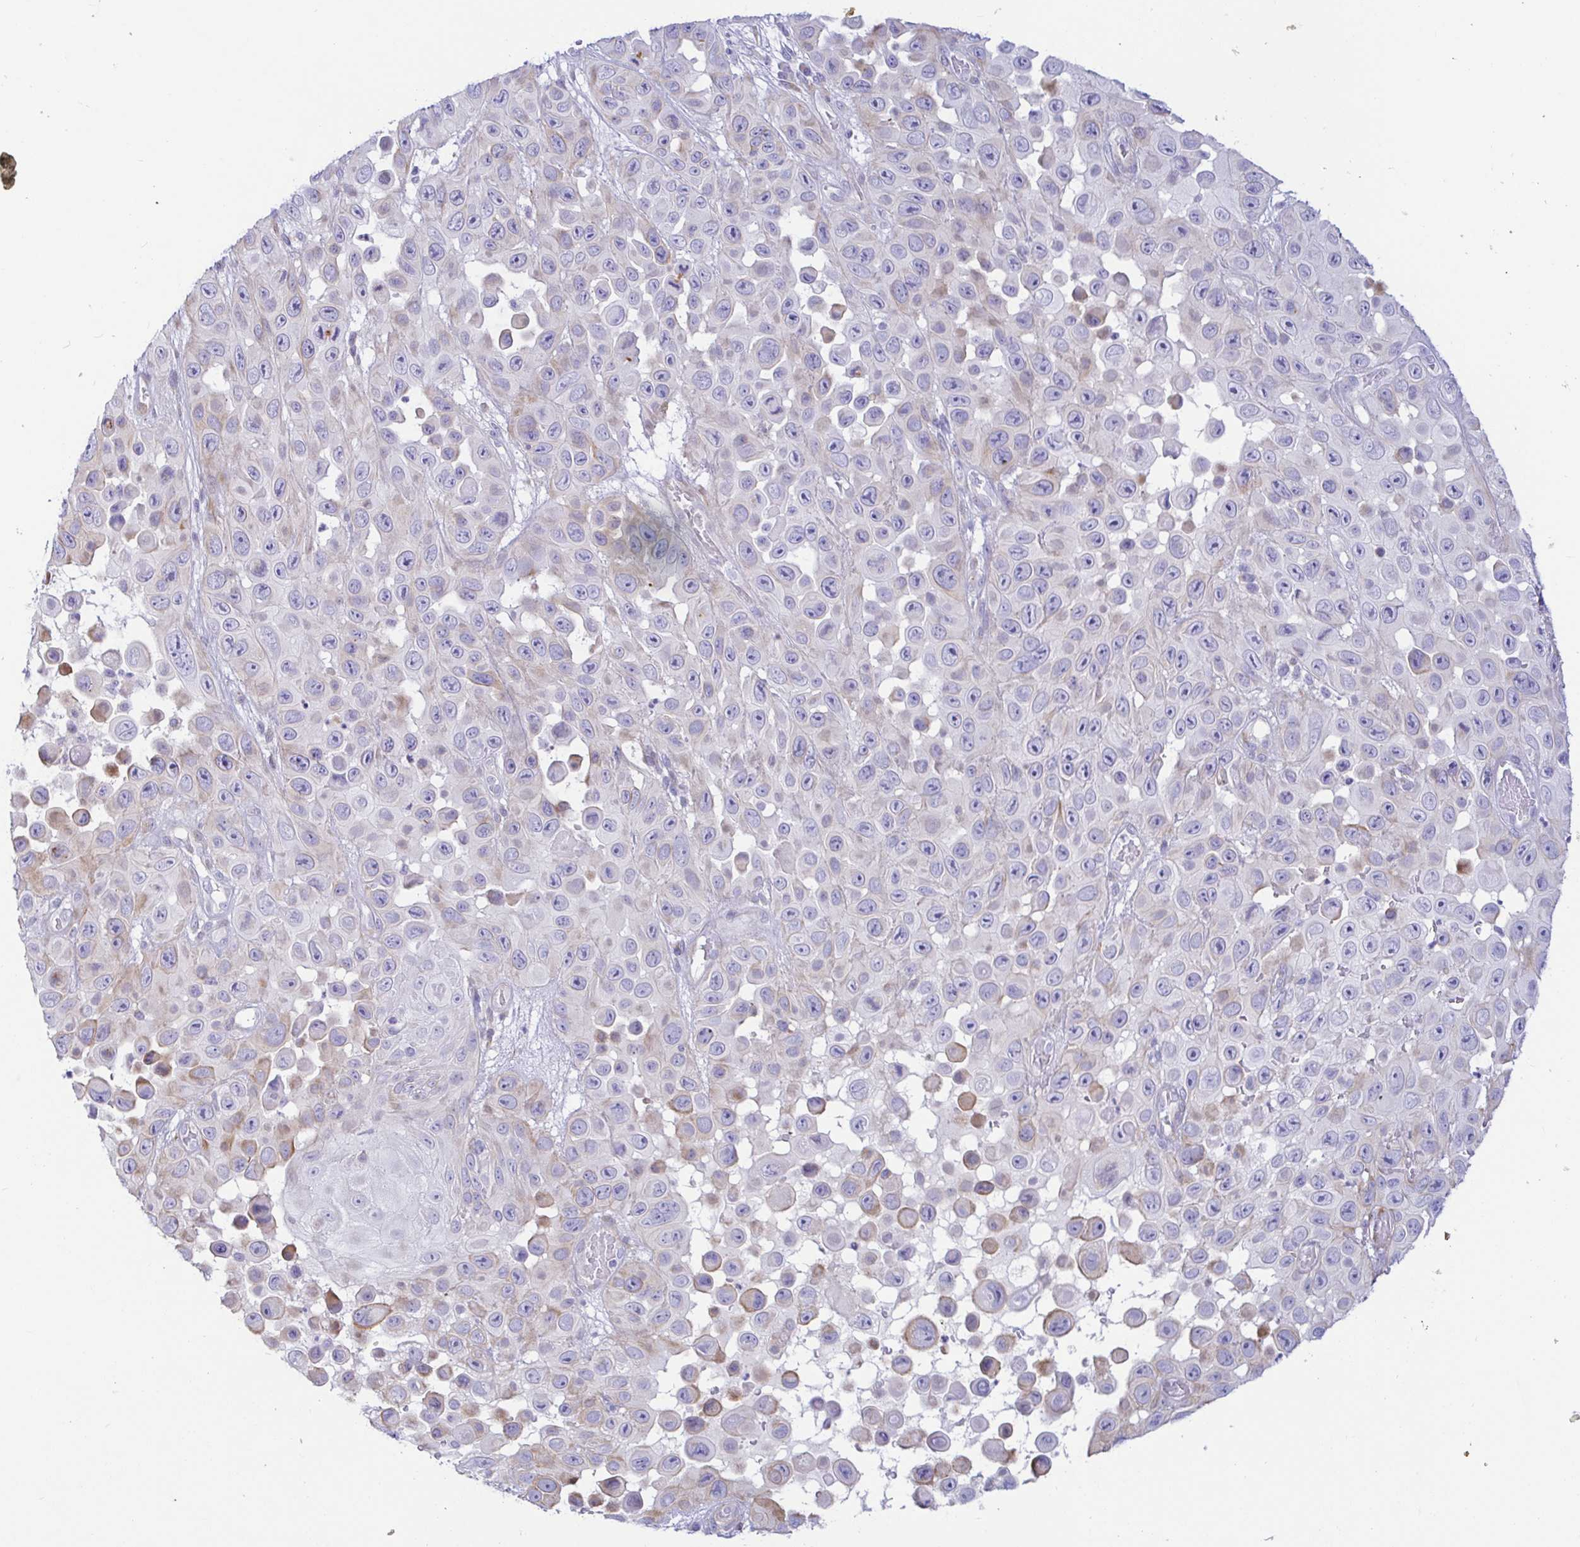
{"staining": {"intensity": "weak", "quantity": "<25%", "location": "cytoplasmic/membranous"}, "tissue": "skin cancer", "cell_type": "Tumor cells", "image_type": "cancer", "snomed": [{"axis": "morphology", "description": "Squamous cell carcinoma, NOS"}, {"axis": "topography", "description": "Skin"}], "caption": "This is an IHC micrograph of skin squamous cell carcinoma. There is no expression in tumor cells.", "gene": "PINLYP", "patient": {"sex": "male", "age": 81}}